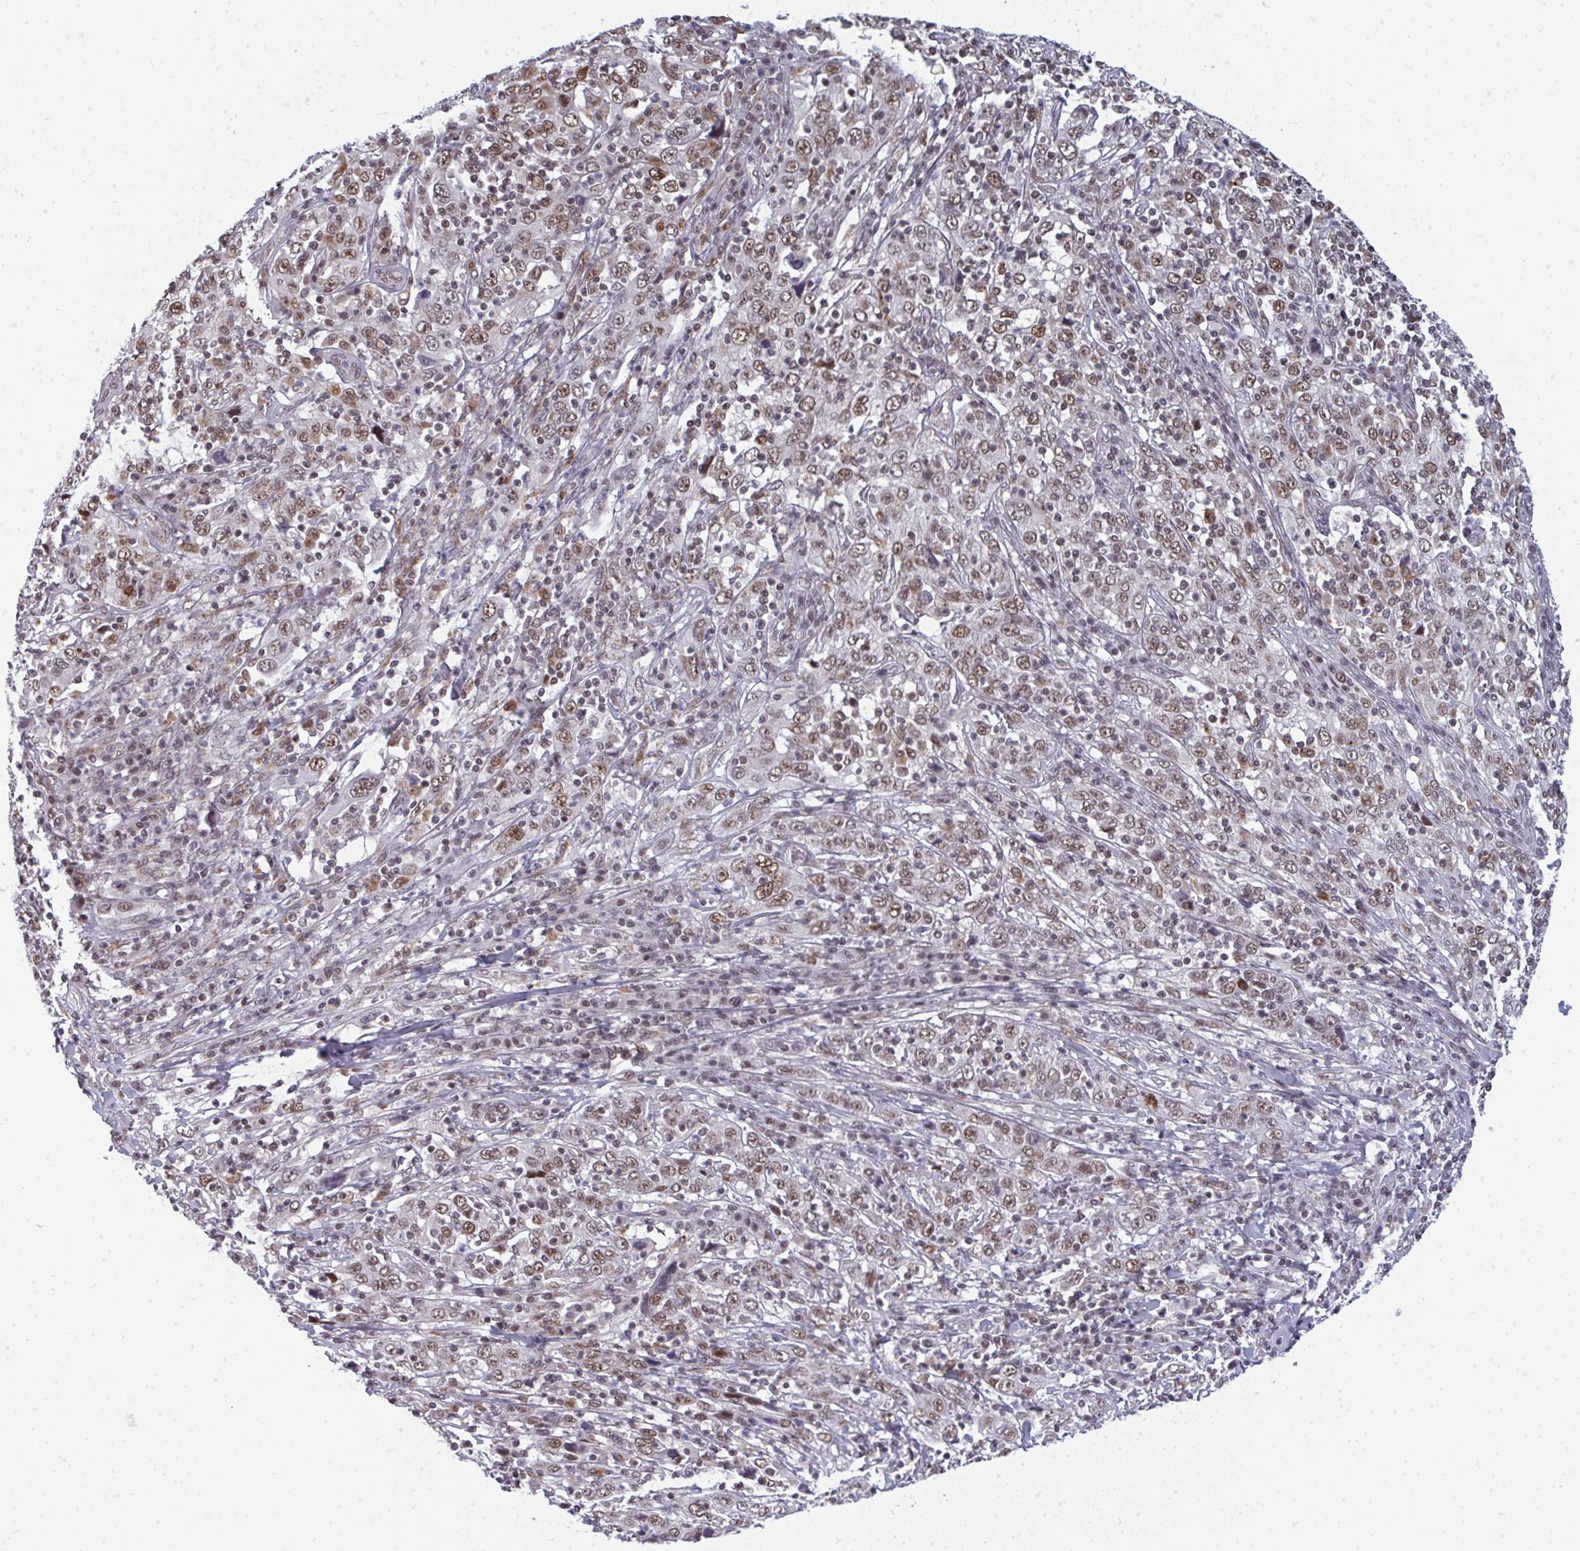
{"staining": {"intensity": "moderate", "quantity": ">75%", "location": "nuclear"}, "tissue": "cervical cancer", "cell_type": "Tumor cells", "image_type": "cancer", "snomed": [{"axis": "morphology", "description": "Squamous cell carcinoma, NOS"}, {"axis": "topography", "description": "Cervix"}], "caption": "Protein expression analysis of cervical squamous cell carcinoma shows moderate nuclear staining in approximately >75% of tumor cells.", "gene": "ATF1", "patient": {"sex": "female", "age": 46}}